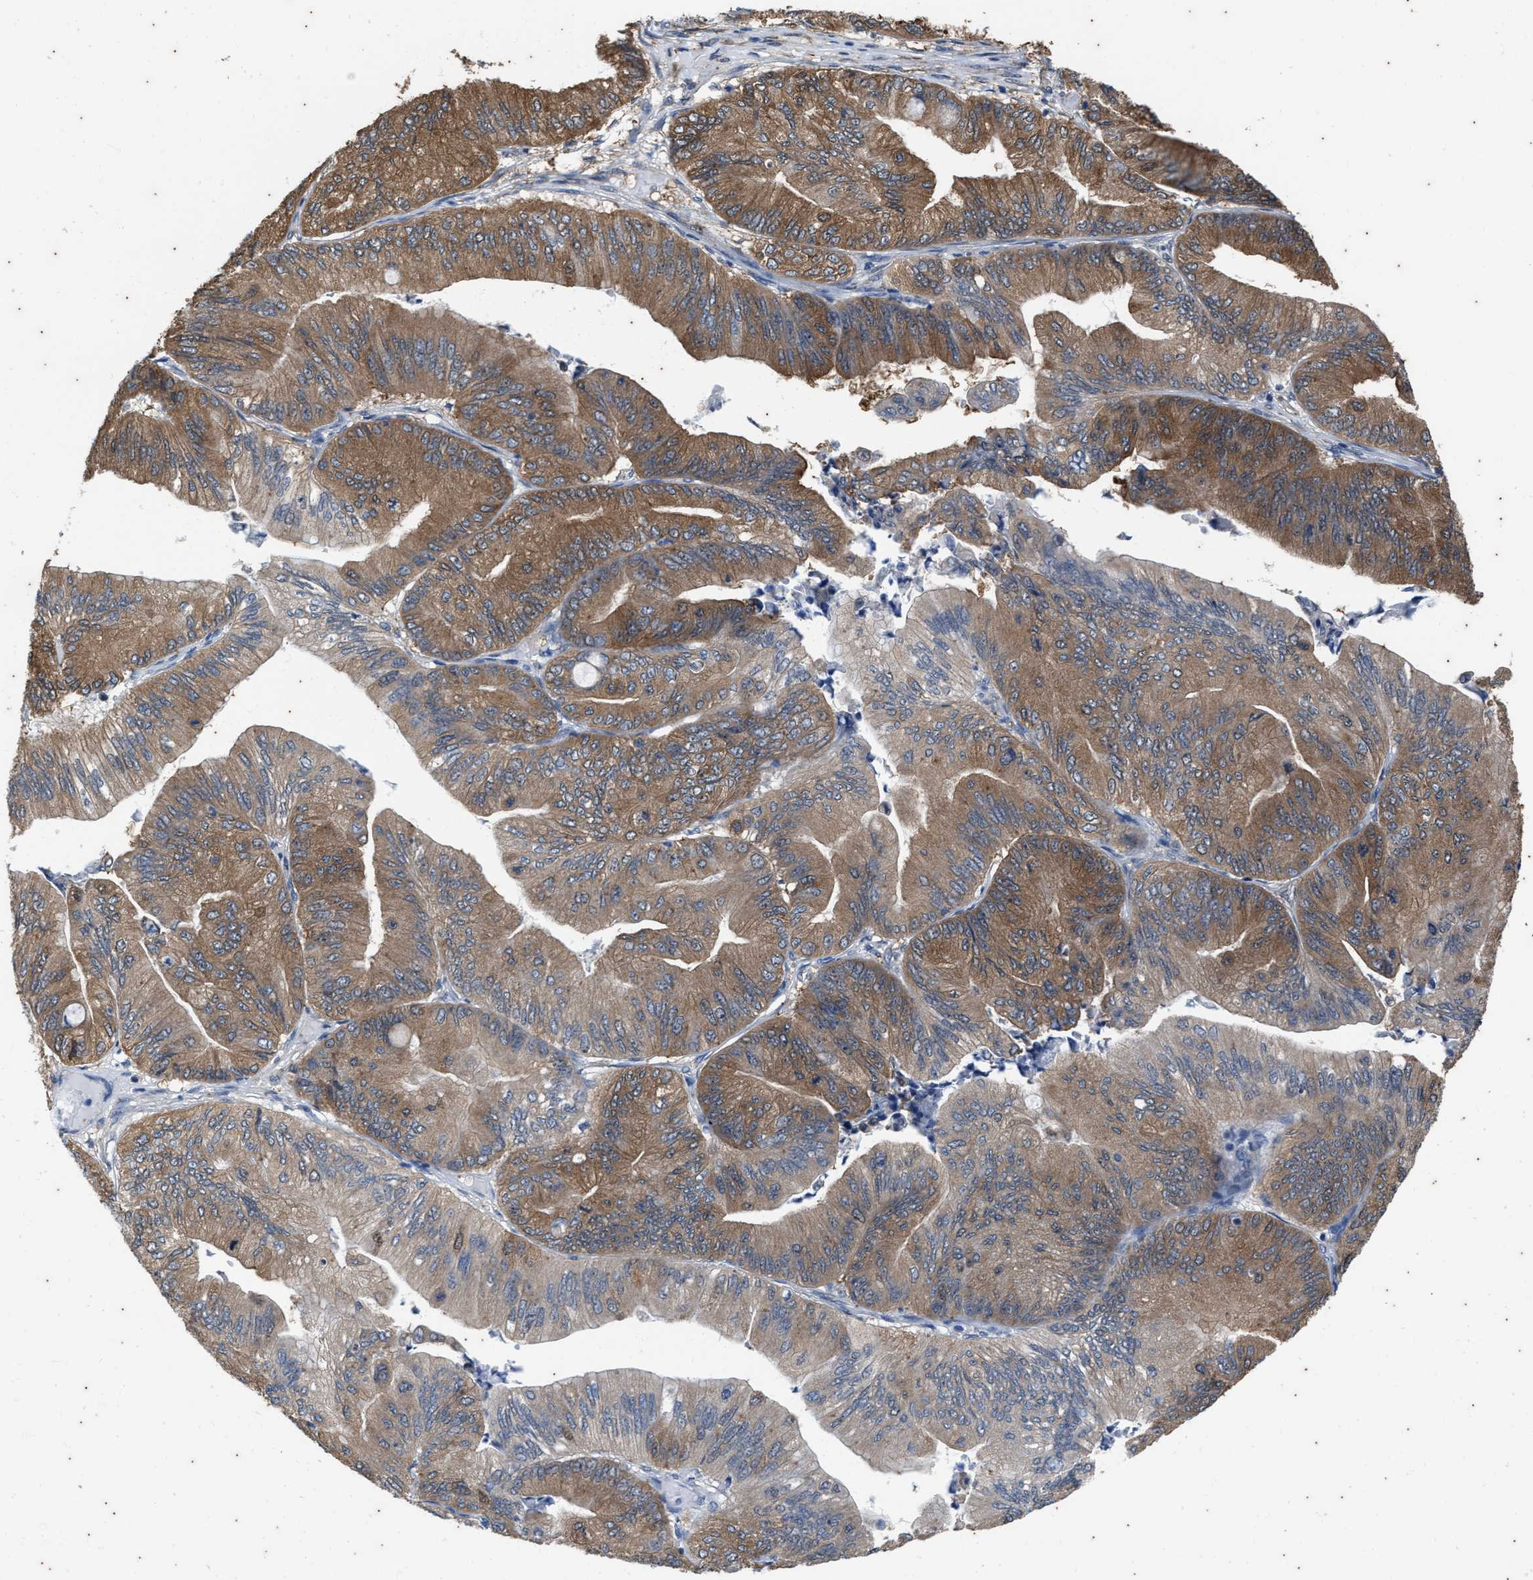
{"staining": {"intensity": "moderate", "quantity": ">75%", "location": "cytoplasmic/membranous"}, "tissue": "ovarian cancer", "cell_type": "Tumor cells", "image_type": "cancer", "snomed": [{"axis": "morphology", "description": "Cystadenocarcinoma, mucinous, NOS"}, {"axis": "topography", "description": "Ovary"}], "caption": "The histopathology image exhibits immunohistochemical staining of ovarian cancer (mucinous cystadenocarcinoma). There is moderate cytoplasmic/membranous staining is appreciated in about >75% of tumor cells.", "gene": "COX19", "patient": {"sex": "female", "age": 61}}